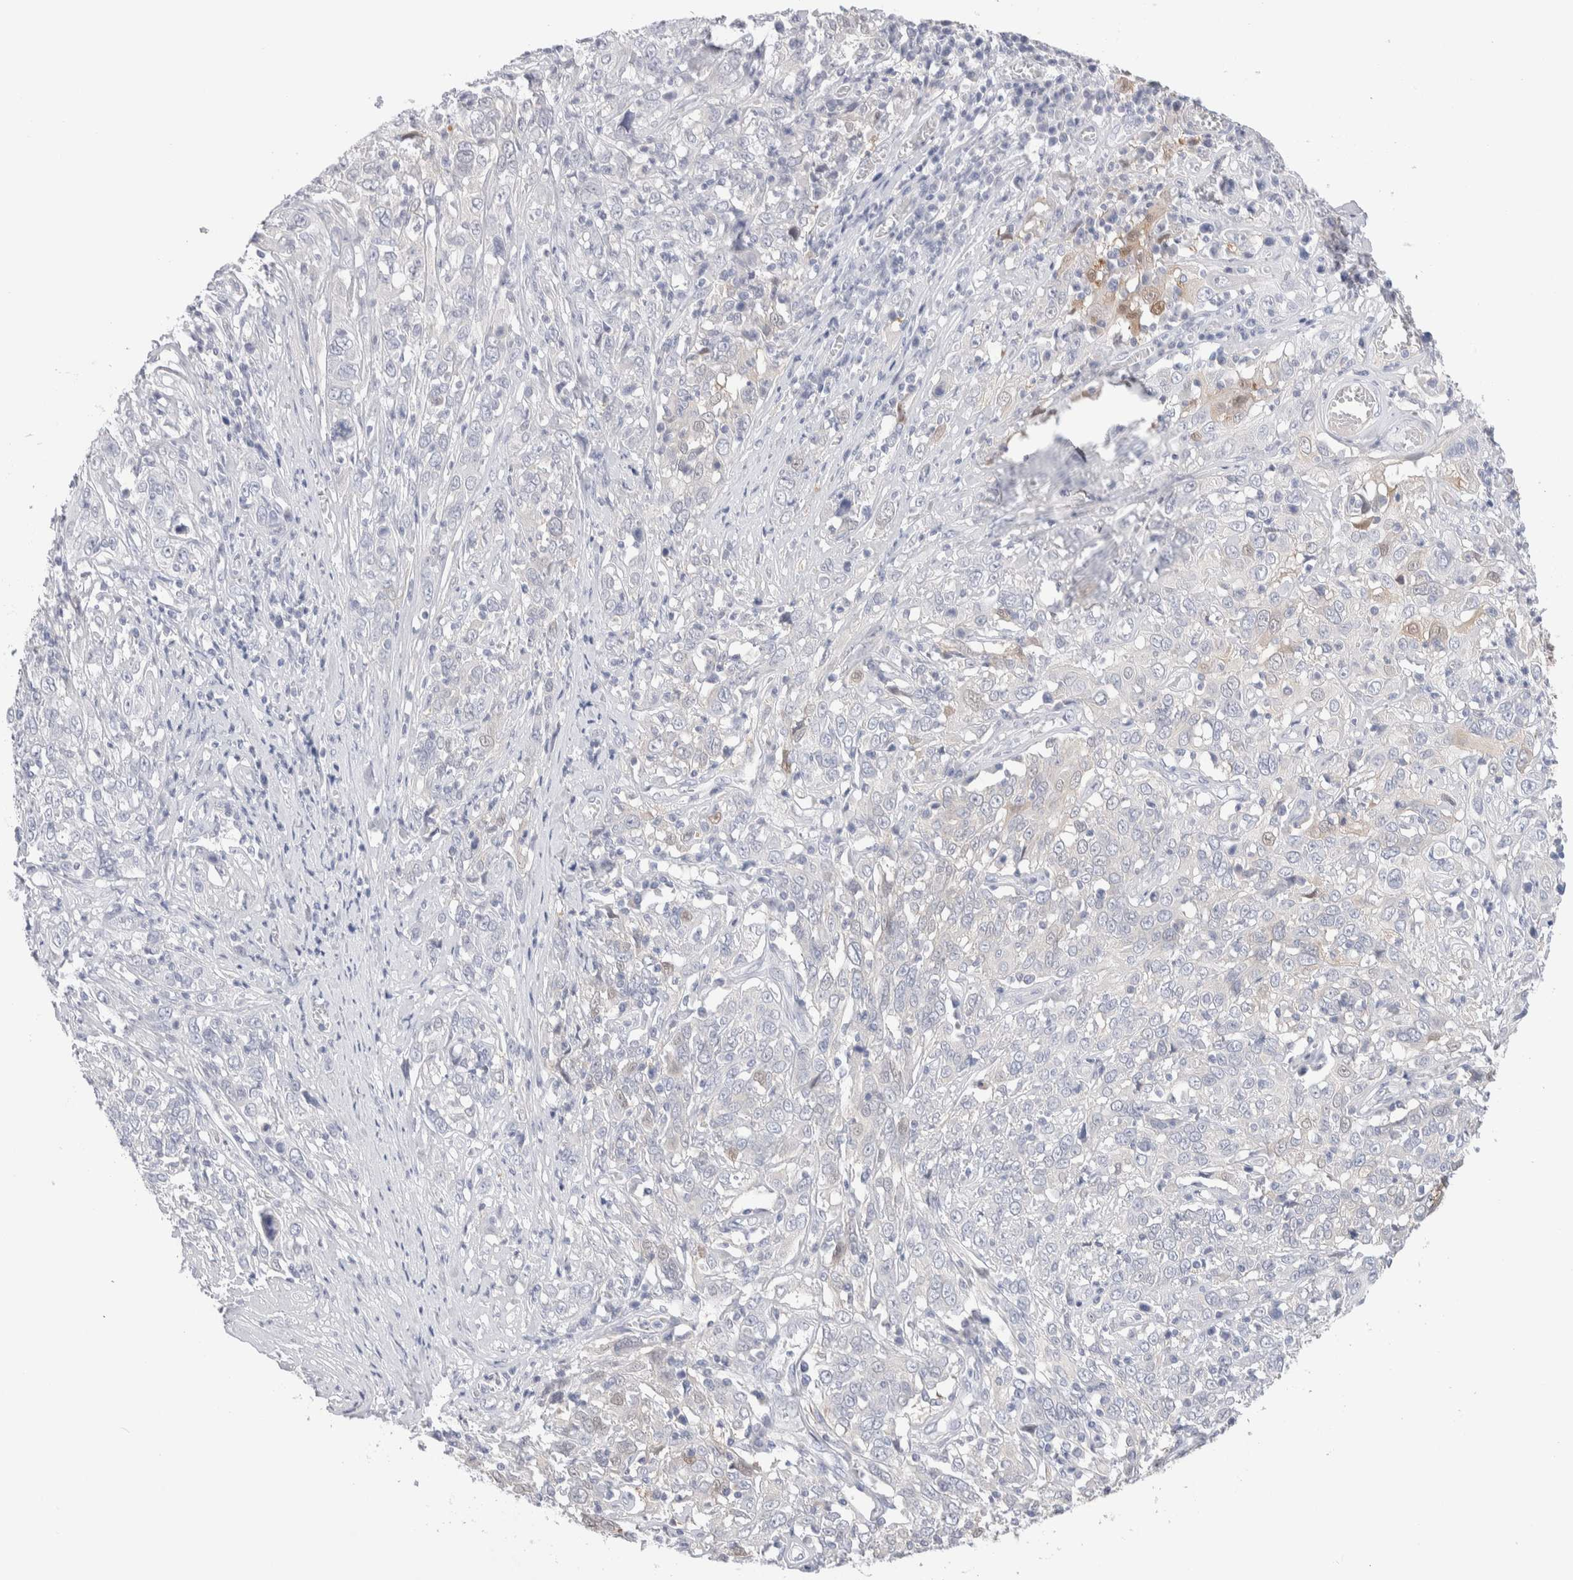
{"staining": {"intensity": "negative", "quantity": "none", "location": "none"}, "tissue": "cervical cancer", "cell_type": "Tumor cells", "image_type": "cancer", "snomed": [{"axis": "morphology", "description": "Squamous cell carcinoma, NOS"}, {"axis": "topography", "description": "Cervix"}], "caption": "IHC of cervical cancer reveals no positivity in tumor cells.", "gene": "GDA", "patient": {"sex": "female", "age": 46}}